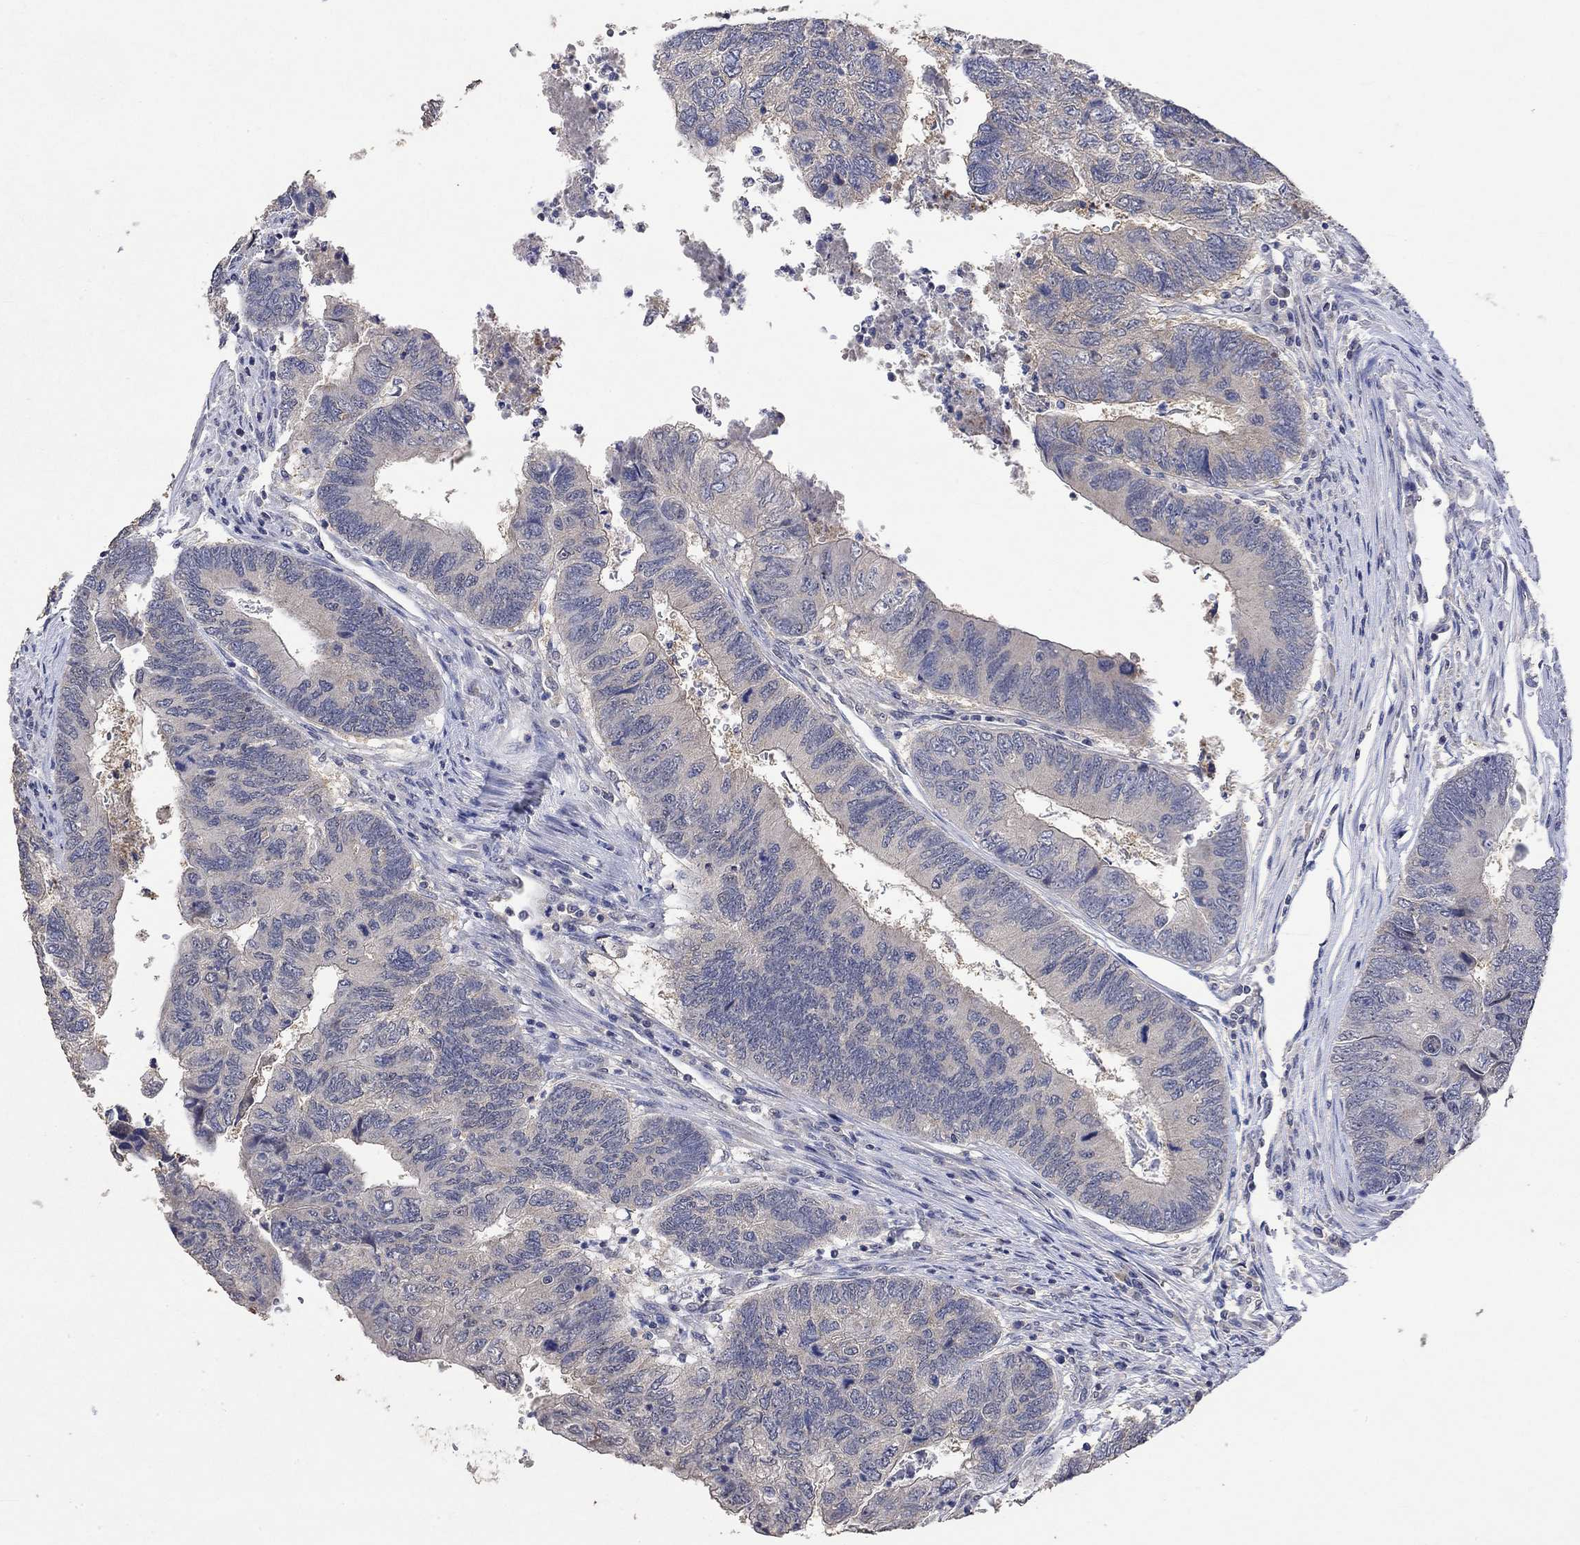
{"staining": {"intensity": "weak", "quantity": "25%-75%", "location": "cytoplasmic/membranous"}, "tissue": "colorectal cancer", "cell_type": "Tumor cells", "image_type": "cancer", "snomed": [{"axis": "morphology", "description": "Adenocarcinoma, NOS"}, {"axis": "topography", "description": "Colon"}], "caption": "Immunohistochemical staining of human adenocarcinoma (colorectal) shows weak cytoplasmic/membranous protein staining in about 25%-75% of tumor cells. Using DAB (3,3'-diaminobenzidine) (brown) and hematoxylin (blue) stains, captured at high magnification using brightfield microscopy.", "gene": "PTPN20", "patient": {"sex": "female", "age": 67}}